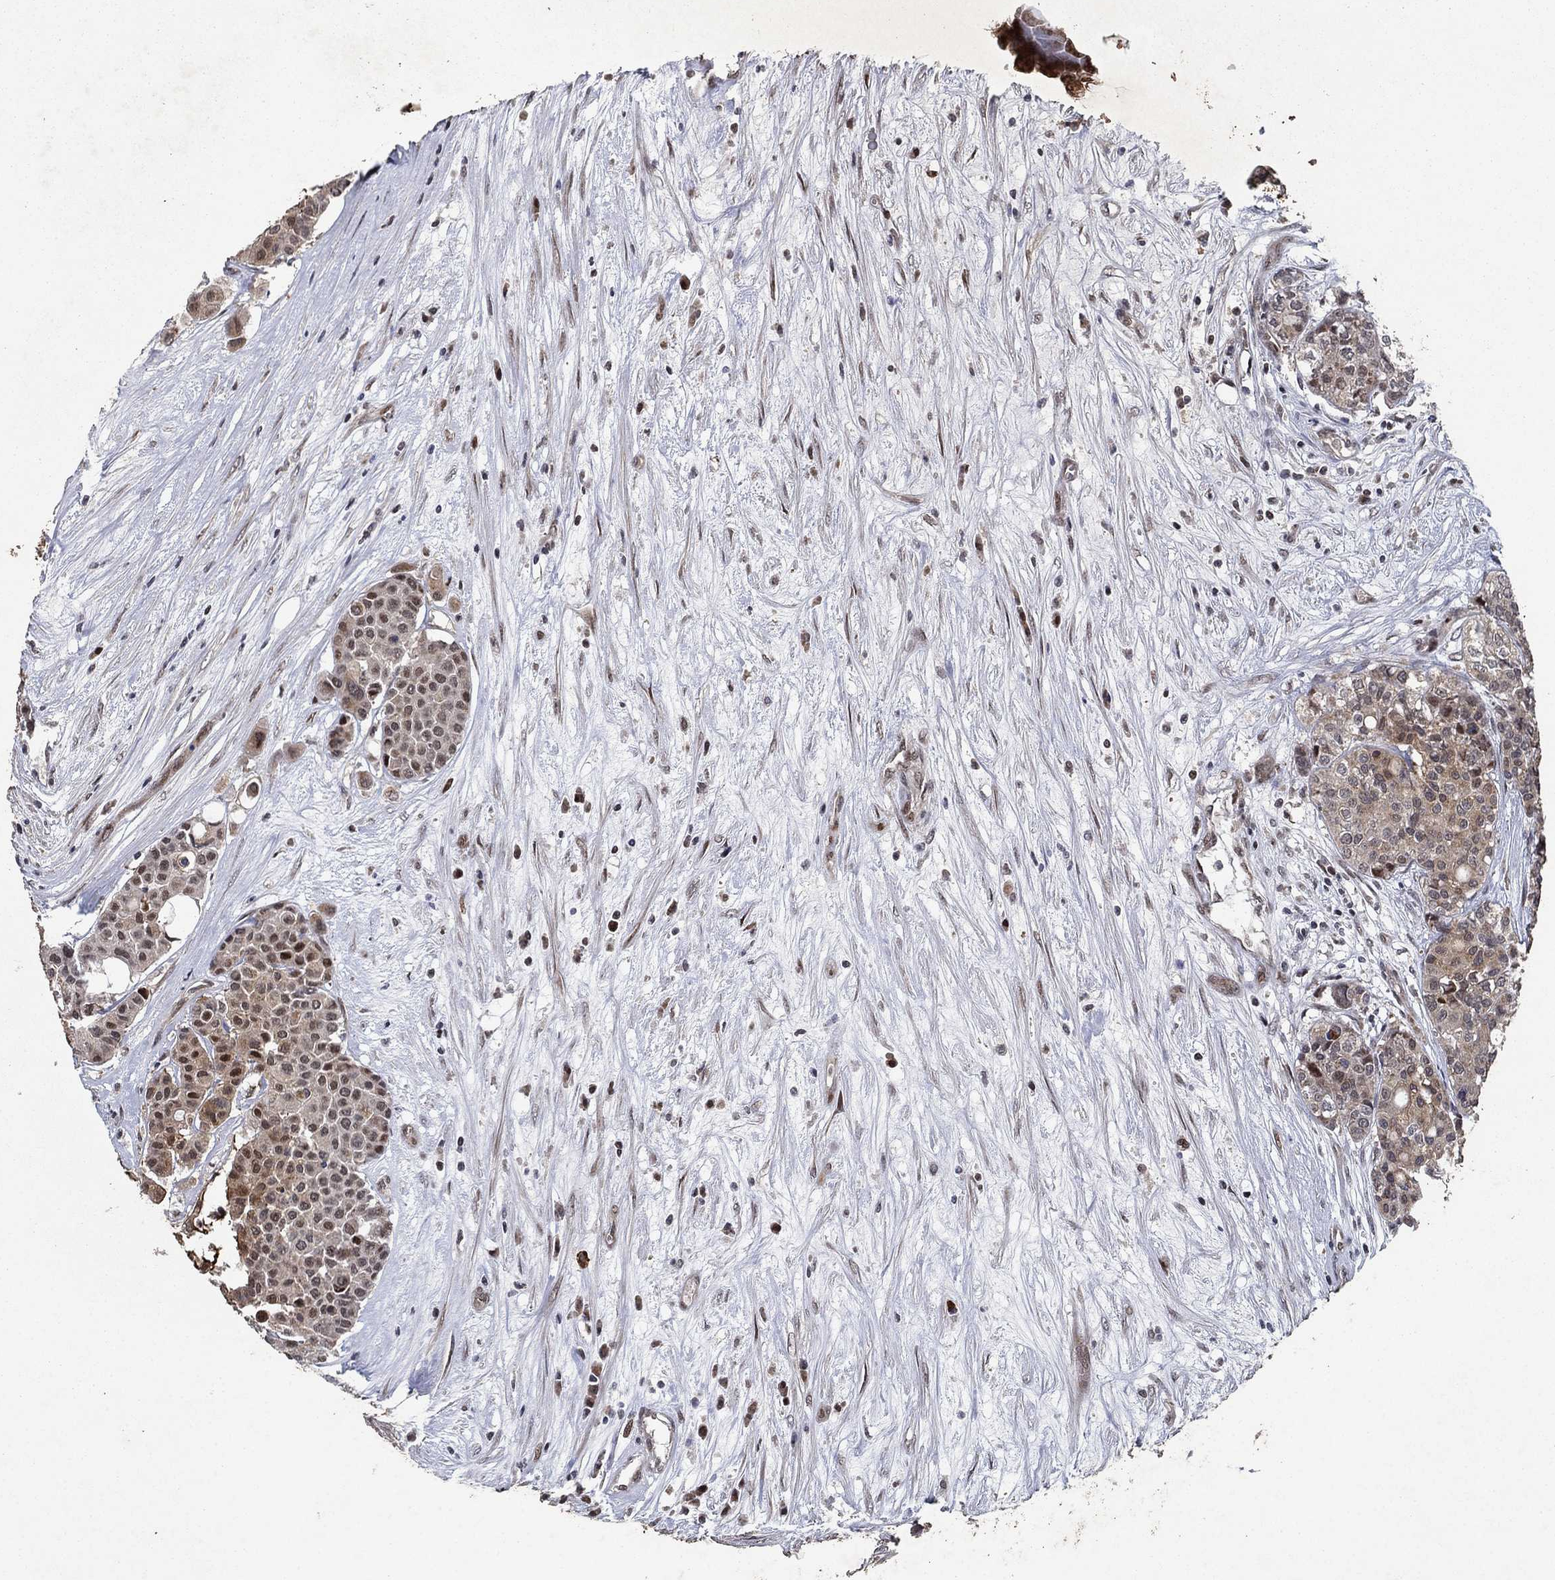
{"staining": {"intensity": "strong", "quantity": "<25%", "location": "cytoplasmic/membranous,nuclear"}, "tissue": "carcinoid", "cell_type": "Tumor cells", "image_type": "cancer", "snomed": [{"axis": "morphology", "description": "Carcinoid, malignant, NOS"}, {"axis": "topography", "description": "Colon"}], "caption": "Carcinoid stained for a protein reveals strong cytoplasmic/membranous and nuclear positivity in tumor cells.", "gene": "PRICKLE4", "patient": {"sex": "male", "age": 81}}